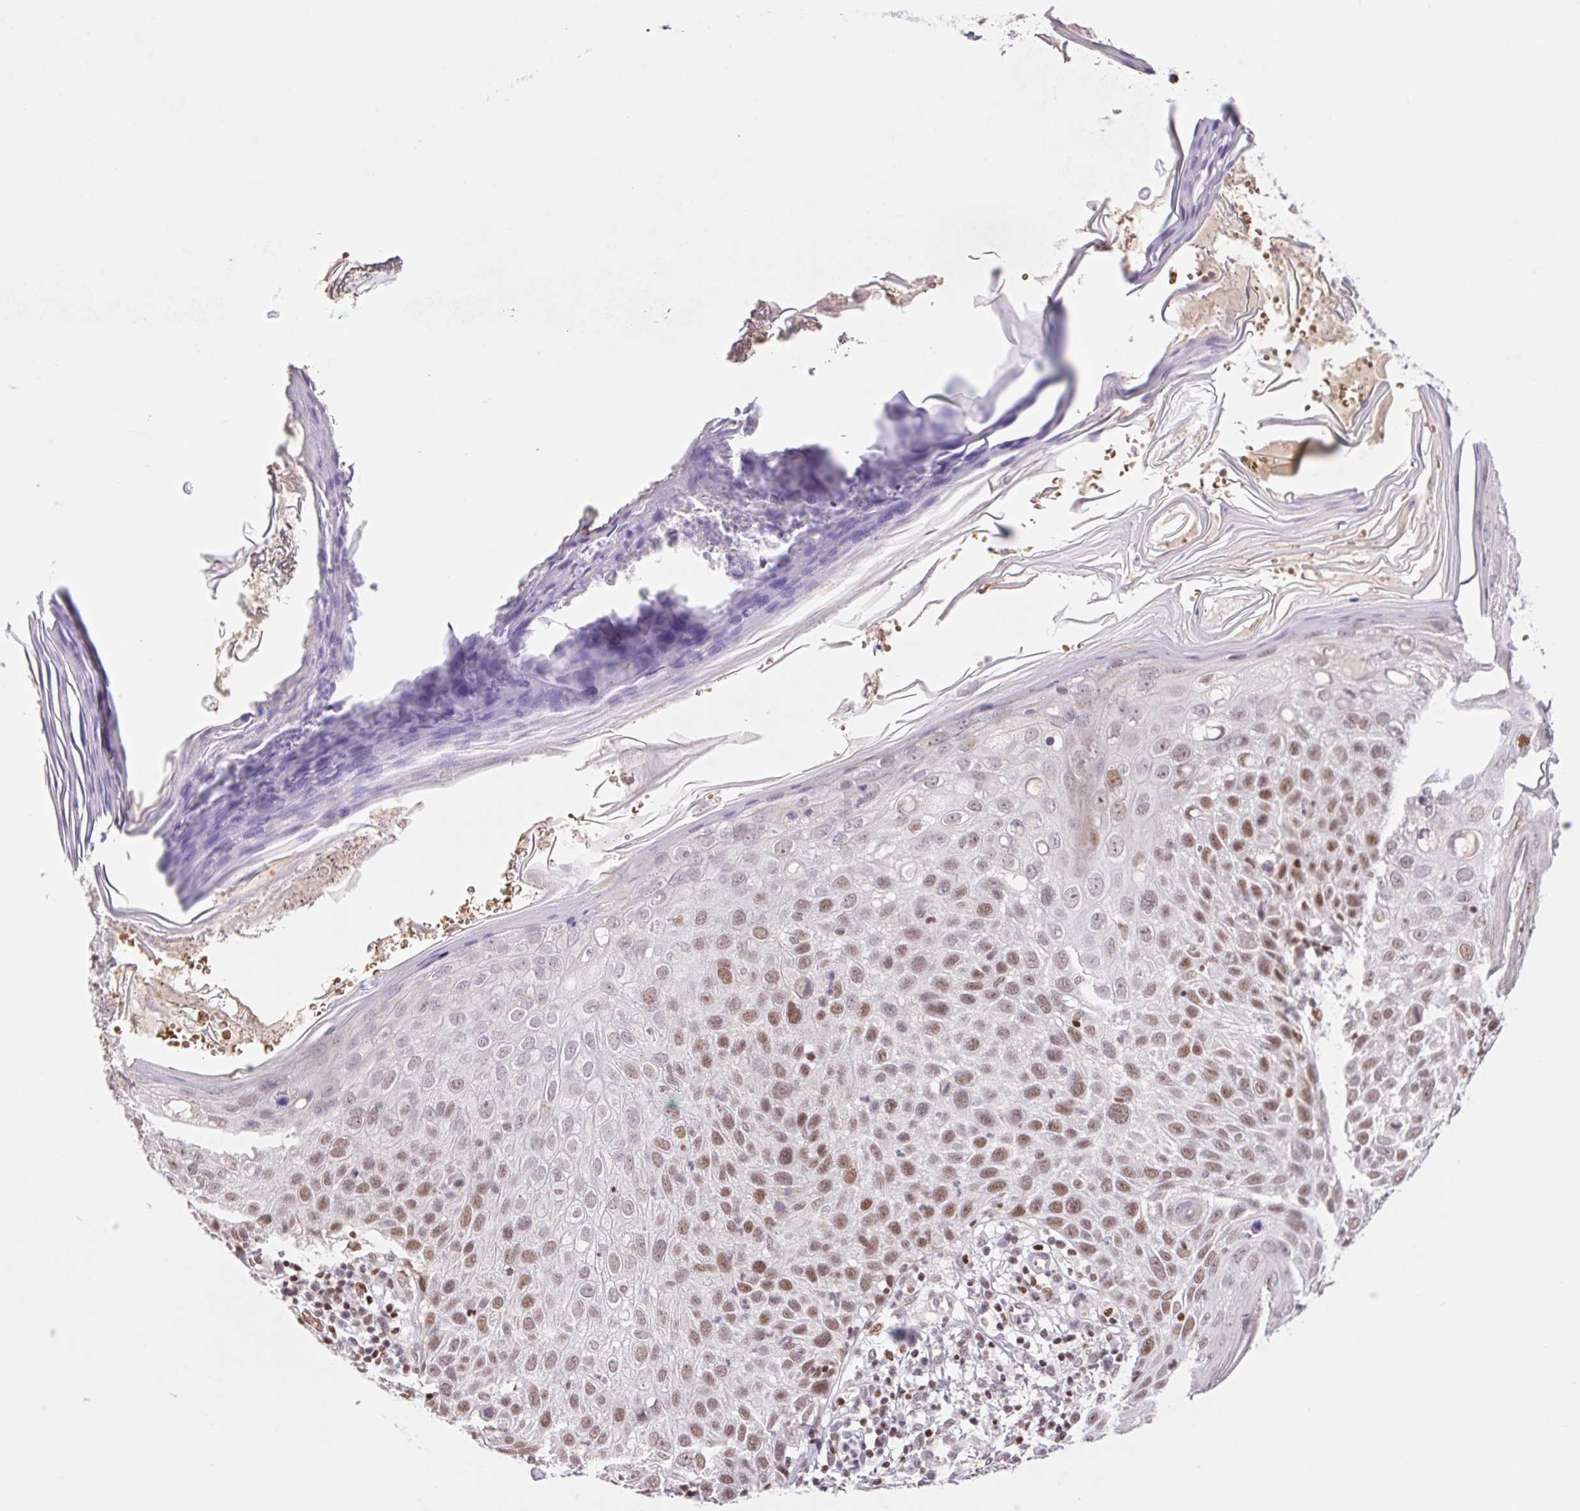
{"staining": {"intensity": "moderate", "quantity": ">75%", "location": "nuclear"}, "tissue": "skin cancer", "cell_type": "Tumor cells", "image_type": "cancer", "snomed": [{"axis": "morphology", "description": "Squamous cell carcinoma, NOS"}, {"axis": "topography", "description": "Skin"}], "caption": "IHC (DAB (3,3'-diaminobenzidine)) staining of human skin squamous cell carcinoma shows moderate nuclear protein positivity in about >75% of tumor cells. The staining is performed using DAB (3,3'-diaminobenzidine) brown chromogen to label protein expression. The nuclei are counter-stained blue using hematoxylin.", "gene": "TRERF1", "patient": {"sex": "female", "age": 87}}